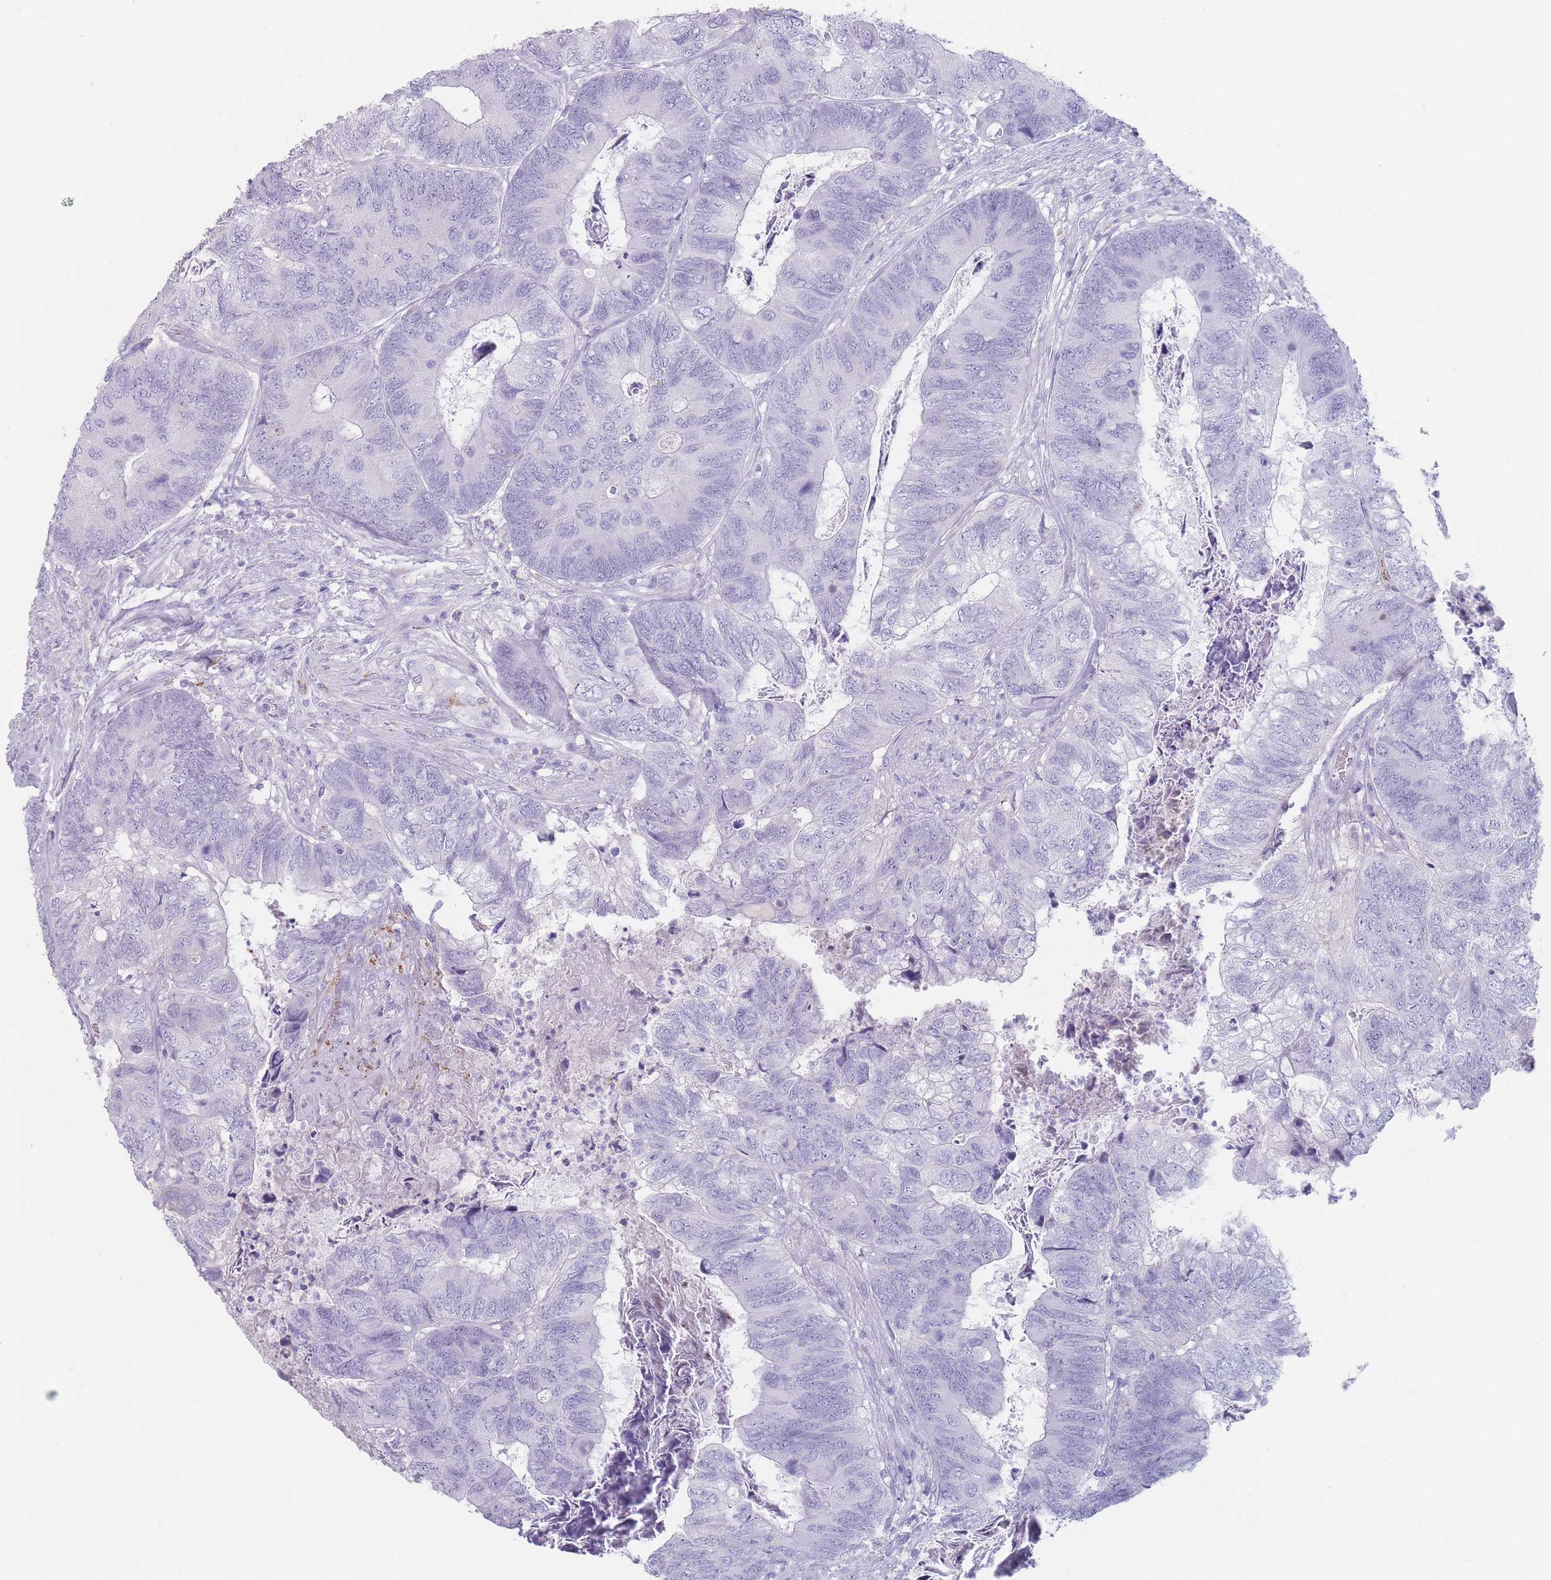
{"staining": {"intensity": "negative", "quantity": "none", "location": "none"}, "tissue": "colorectal cancer", "cell_type": "Tumor cells", "image_type": "cancer", "snomed": [{"axis": "morphology", "description": "Adenocarcinoma, NOS"}, {"axis": "topography", "description": "Colon"}], "caption": "A histopathology image of colorectal cancer stained for a protein demonstrates no brown staining in tumor cells.", "gene": "GPR12", "patient": {"sex": "female", "age": 67}}